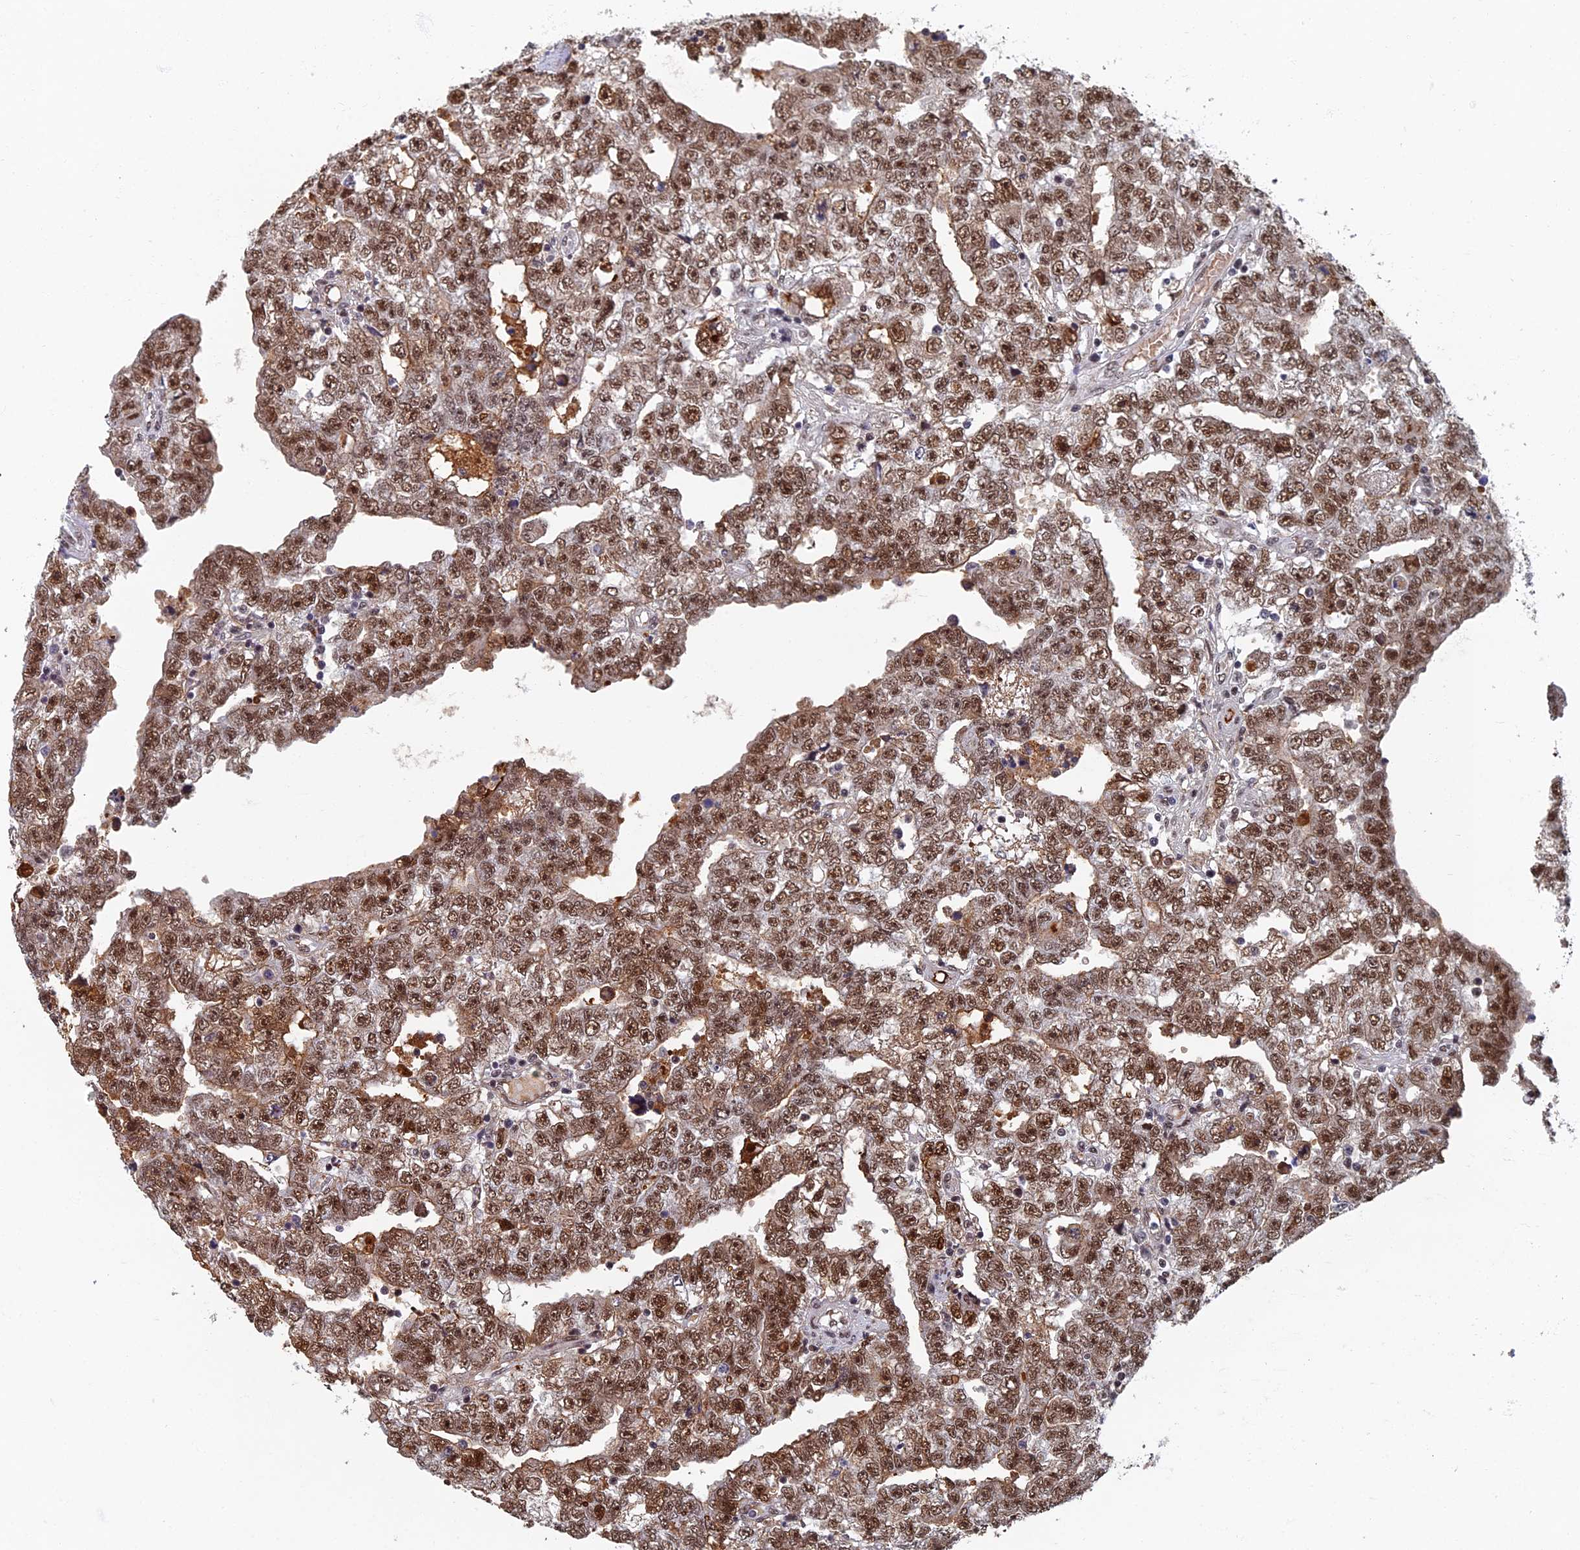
{"staining": {"intensity": "moderate", "quantity": ">75%", "location": "nuclear"}, "tissue": "testis cancer", "cell_type": "Tumor cells", "image_type": "cancer", "snomed": [{"axis": "morphology", "description": "Carcinoma, Embryonal, NOS"}, {"axis": "topography", "description": "Testis"}], "caption": "A medium amount of moderate nuclear positivity is identified in approximately >75% of tumor cells in testis embryonal carcinoma tissue.", "gene": "TAF13", "patient": {"sex": "male", "age": 25}}